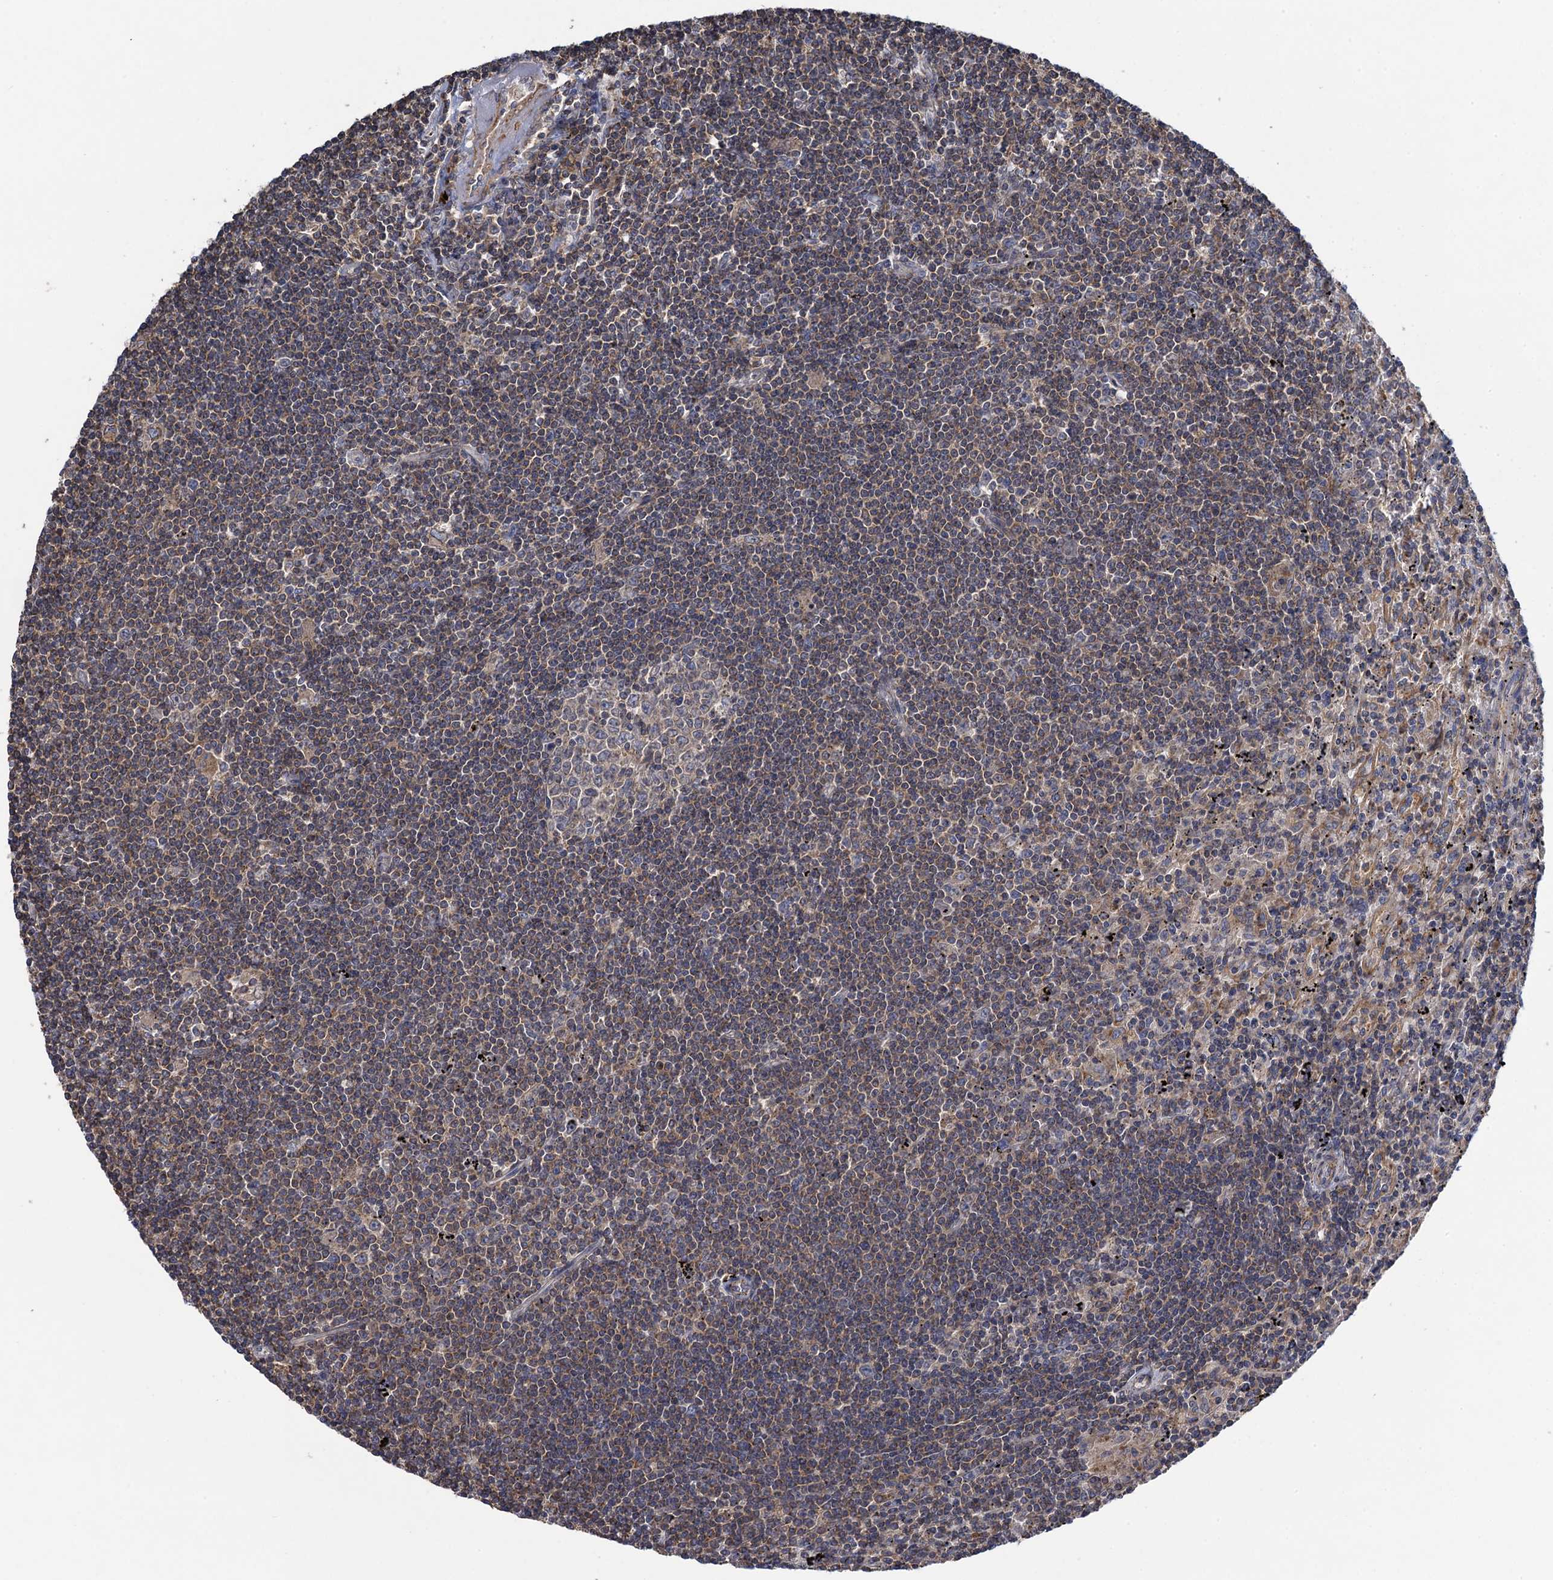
{"staining": {"intensity": "negative", "quantity": "none", "location": "none"}, "tissue": "lymphoma", "cell_type": "Tumor cells", "image_type": "cancer", "snomed": [{"axis": "morphology", "description": "Malignant lymphoma, non-Hodgkin's type, Low grade"}, {"axis": "topography", "description": "Spleen"}], "caption": "An IHC image of low-grade malignant lymphoma, non-Hodgkin's type is shown. There is no staining in tumor cells of low-grade malignant lymphoma, non-Hodgkin's type.", "gene": "WDR88", "patient": {"sex": "male", "age": 76}}